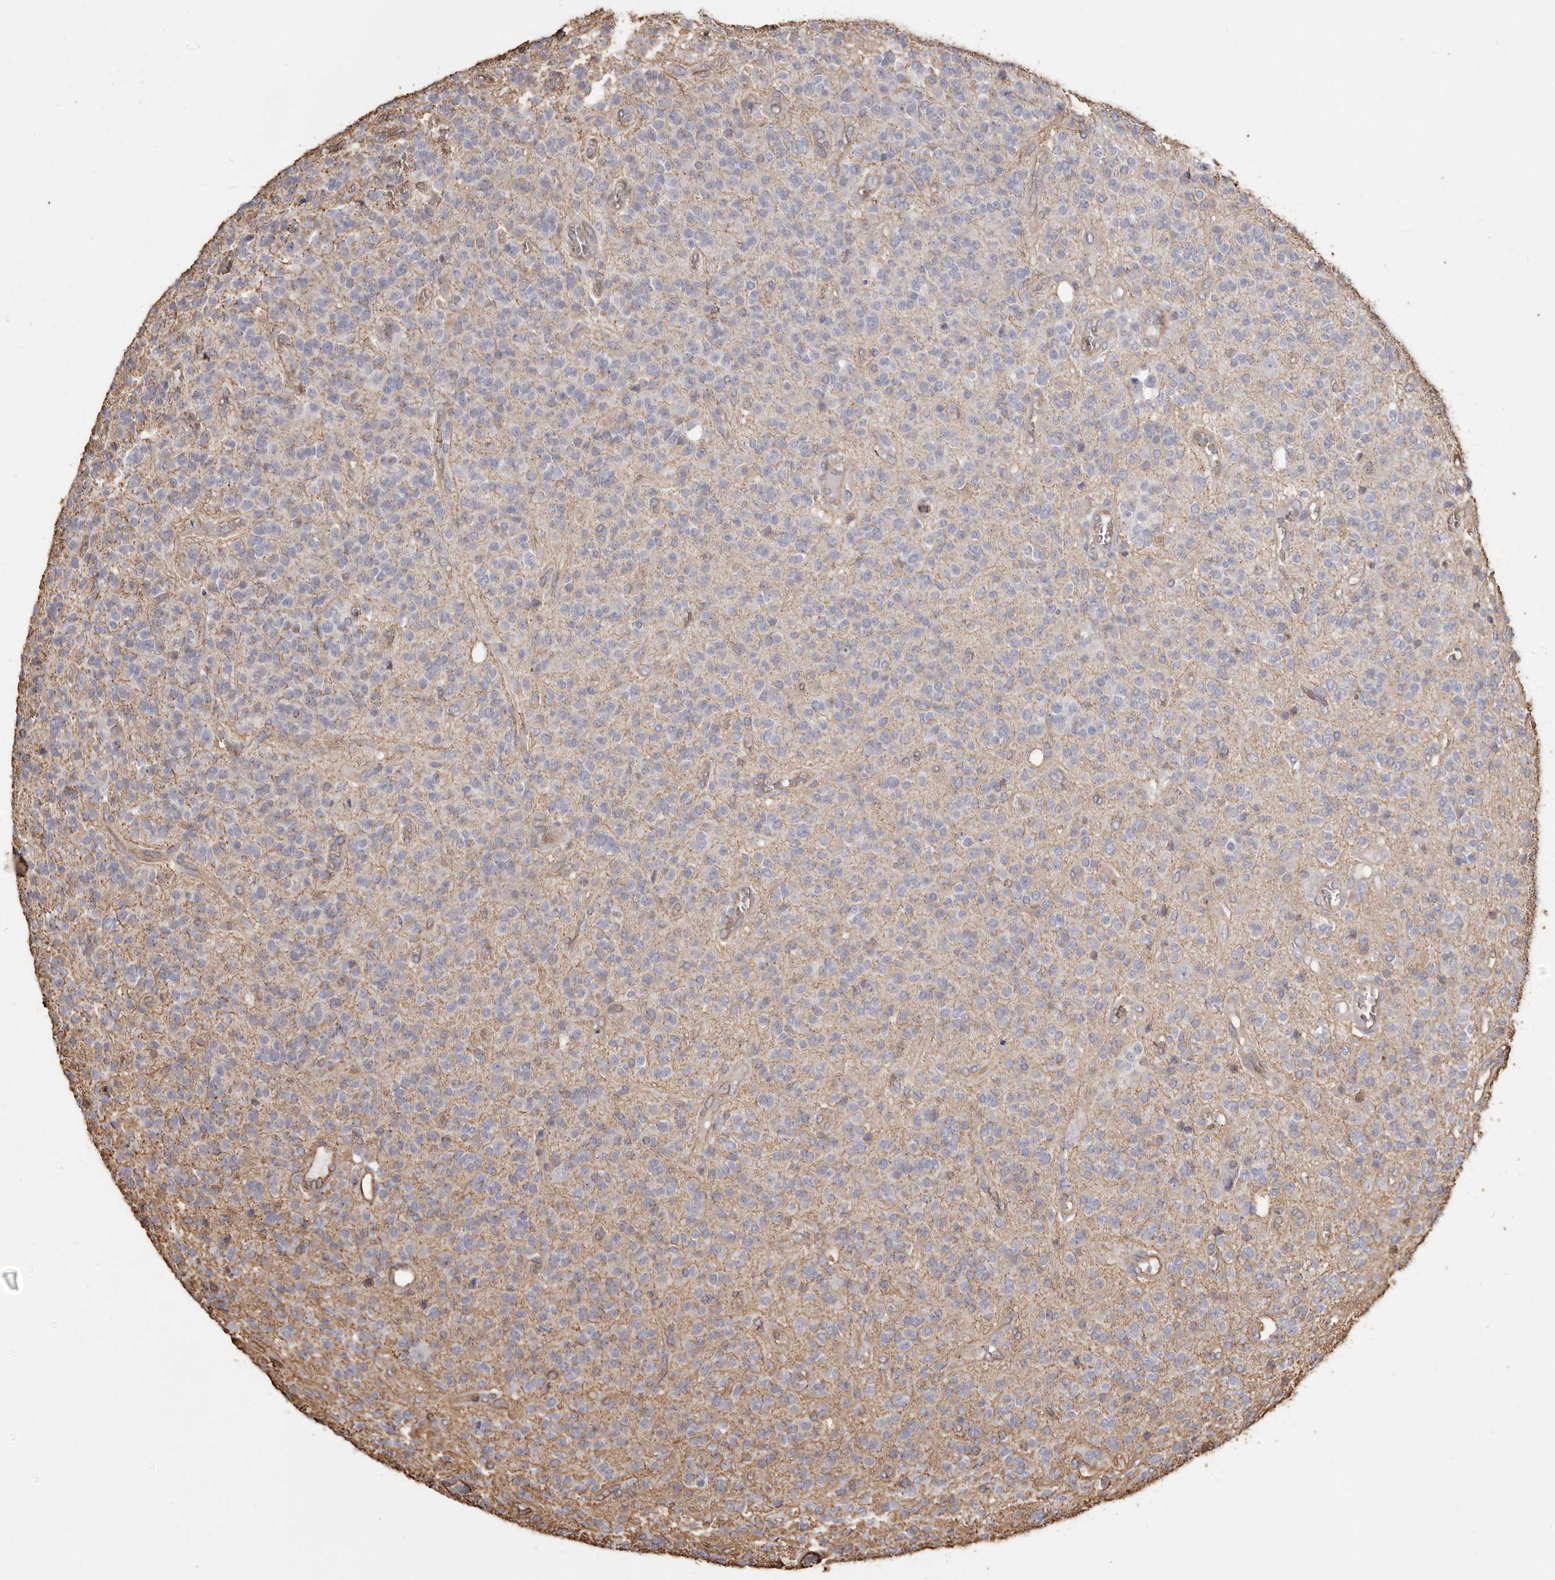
{"staining": {"intensity": "negative", "quantity": "none", "location": "none"}, "tissue": "glioma", "cell_type": "Tumor cells", "image_type": "cancer", "snomed": [{"axis": "morphology", "description": "Glioma, malignant, High grade"}, {"axis": "topography", "description": "Brain"}], "caption": "Tumor cells are negative for protein expression in human malignant glioma (high-grade).", "gene": "MTURN", "patient": {"sex": "male", "age": 34}}